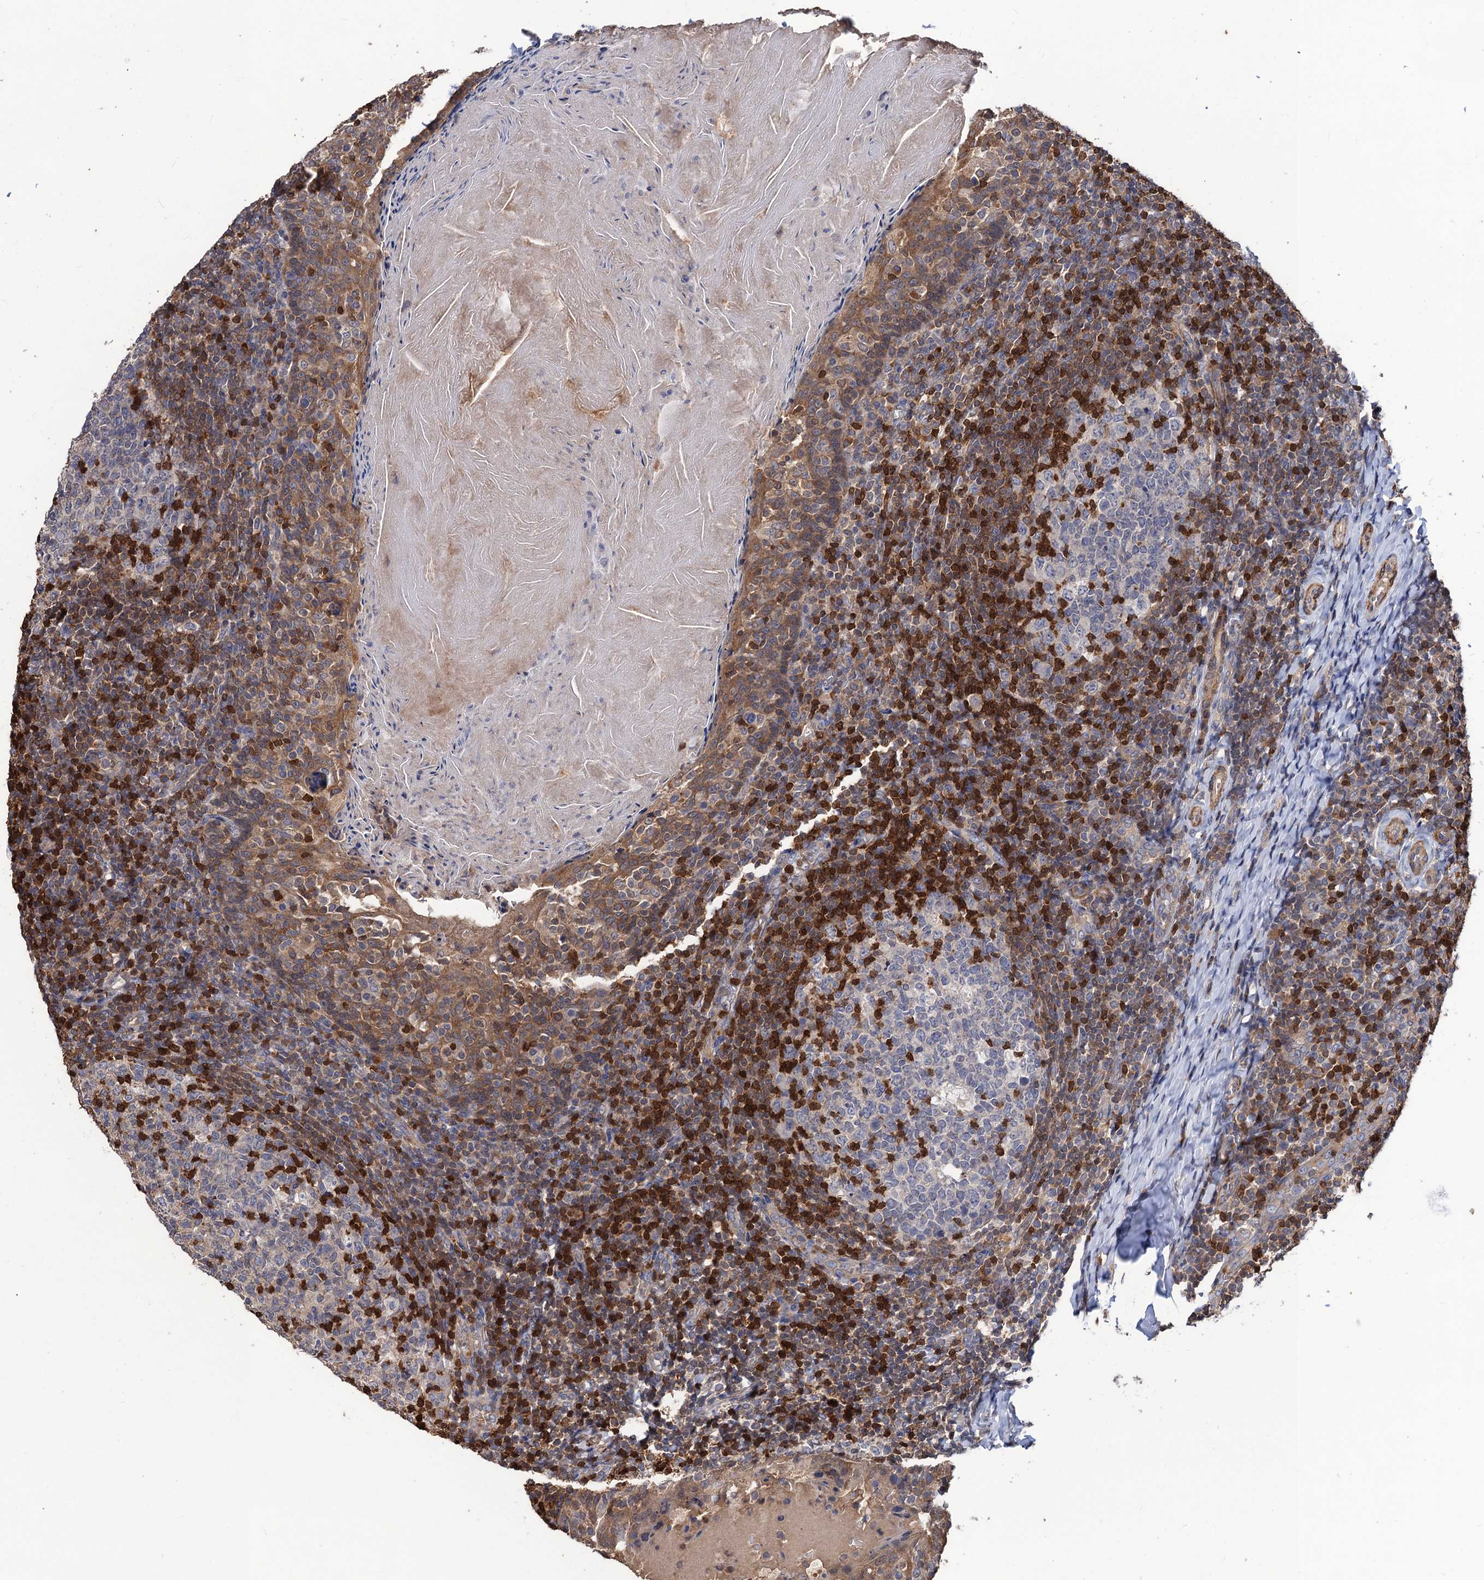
{"staining": {"intensity": "strong", "quantity": "<25%", "location": "cytoplasmic/membranous,nuclear"}, "tissue": "tonsil", "cell_type": "Germinal center cells", "image_type": "normal", "snomed": [{"axis": "morphology", "description": "Normal tissue, NOS"}, {"axis": "topography", "description": "Tonsil"}], "caption": "Strong cytoplasmic/membranous,nuclear protein positivity is appreciated in approximately <25% of germinal center cells in tonsil.", "gene": "DGKA", "patient": {"sex": "female", "age": 19}}